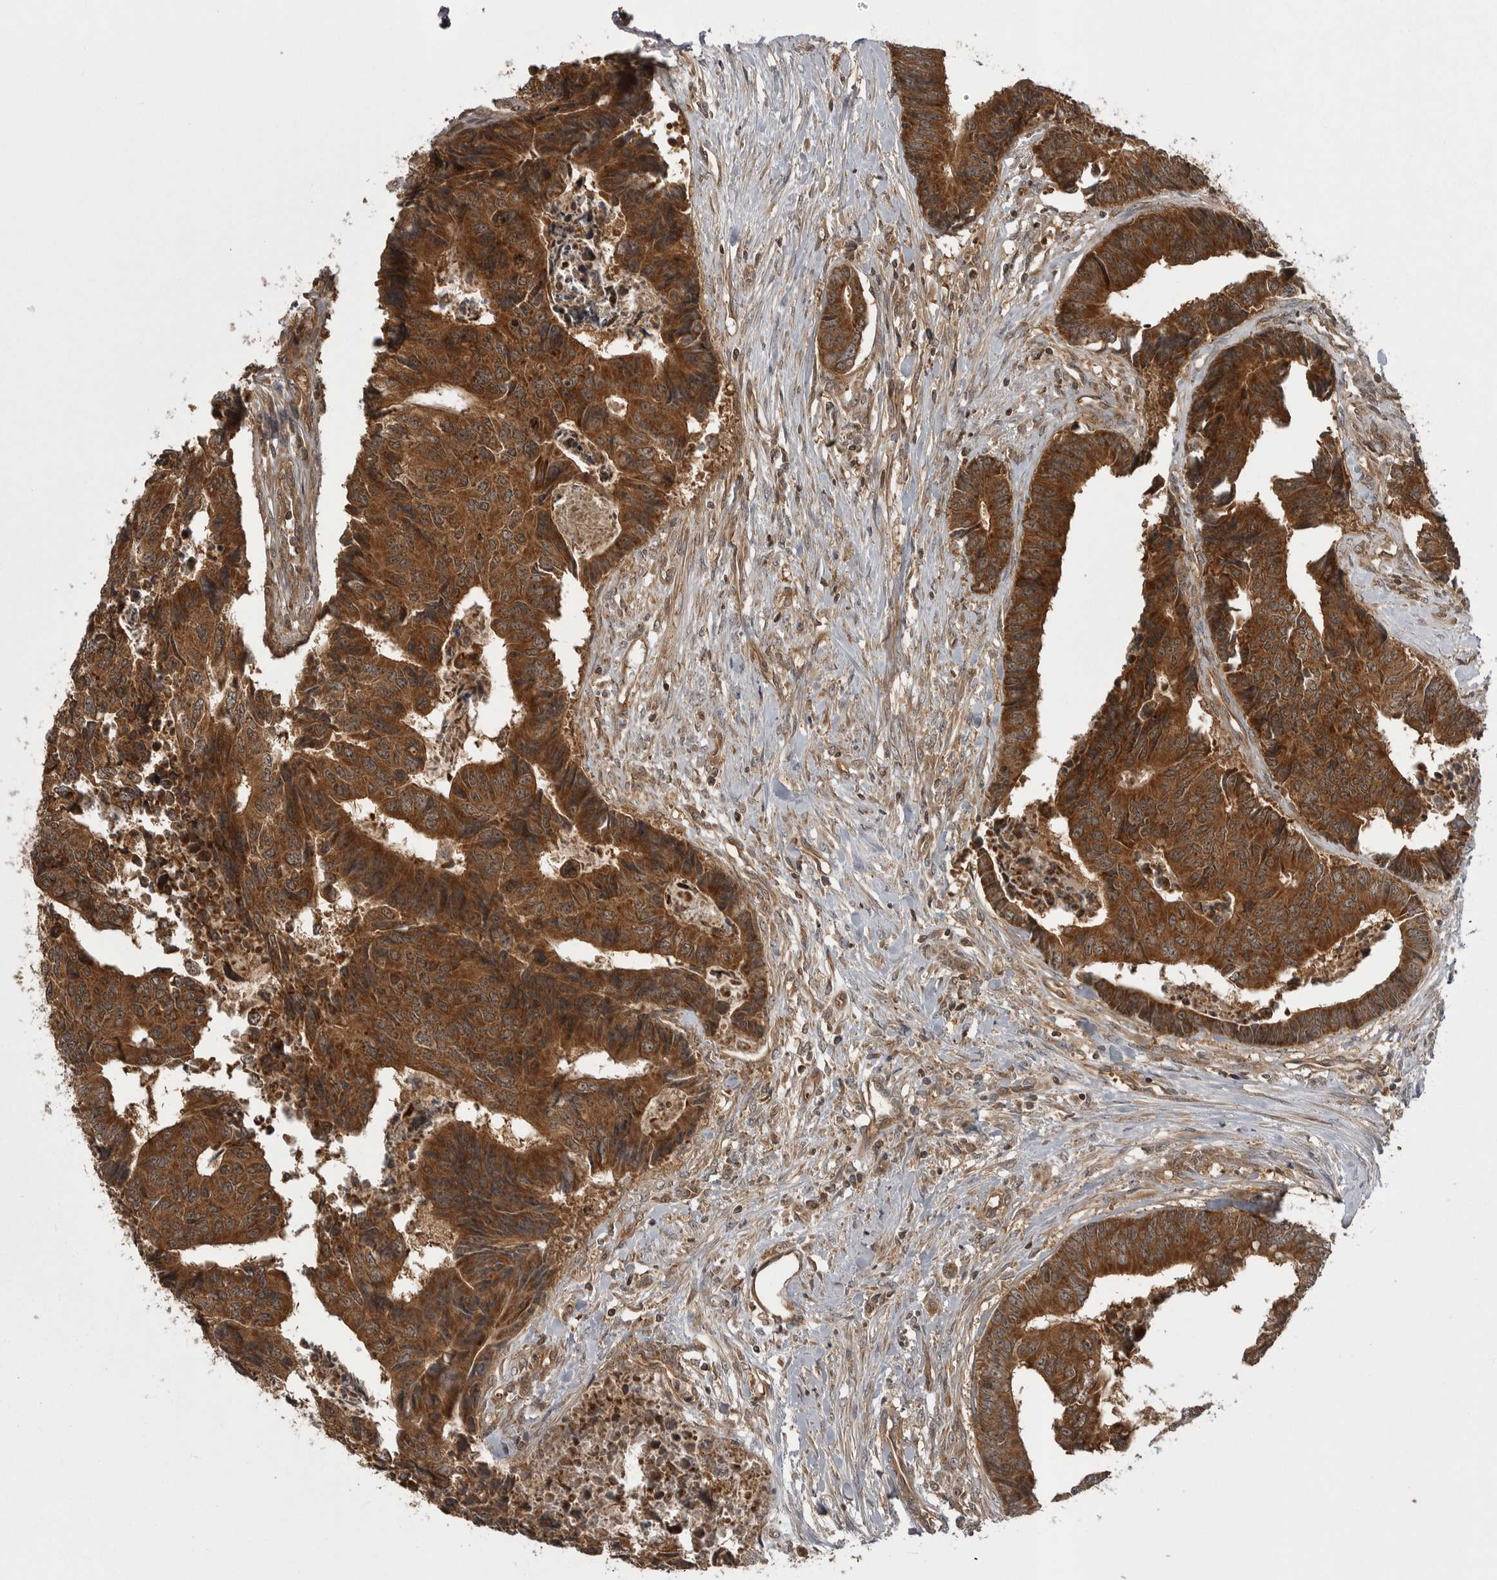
{"staining": {"intensity": "strong", "quantity": ">75%", "location": "cytoplasmic/membranous"}, "tissue": "colorectal cancer", "cell_type": "Tumor cells", "image_type": "cancer", "snomed": [{"axis": "morphology", "description": "Adenocarcinoma, NOS"}, {"axis": "topography", "description": "Rectum"}], "caption": "This micrograph displays adenocarcinoma (colorectal) stained with immunohistochemistry (IHC) to label a protein in brown. The cytoplasmic/membranous of tumor cells show strong positivity for the protein. Nuclei are counter-stained blue.", "gene": "STK24", "patient": {"sex": "male", "age": 84}}